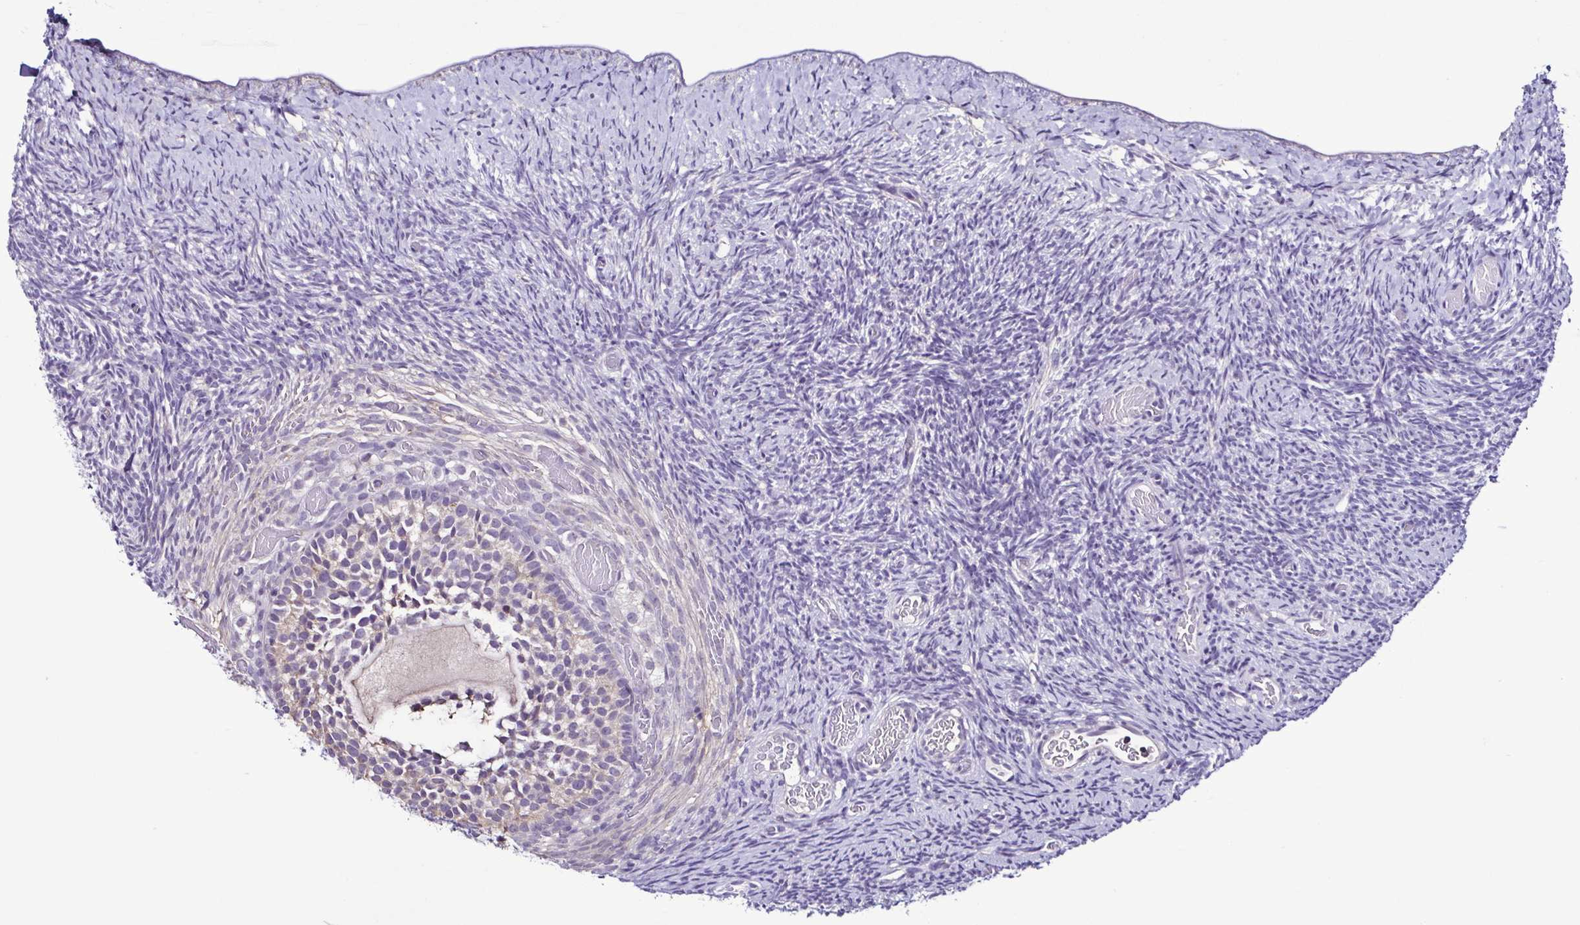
{"staining": {"intensity": "negative", "quantity": "none", "location": "none"}, "tissue": "ovary", "cell_type": "Follicle cells", "image_type": "normal", "snomed": [{"axis": "morphology", "description": "Normal tissue, NOS"}, {"axis": "topography", "description": "Ovary"}], "caption": "Follicle cells are negative for protein expression in unremarkable human ovary. The staining was performed using DAB (3,3'-diaminobenzidine) to visualize the protein expression in brown, while the nuclei were stained in blue with hematoxylin (Magnification: 20x).", "gene": "TNNT2", "patient": {"sex": "female", "age": 39}}